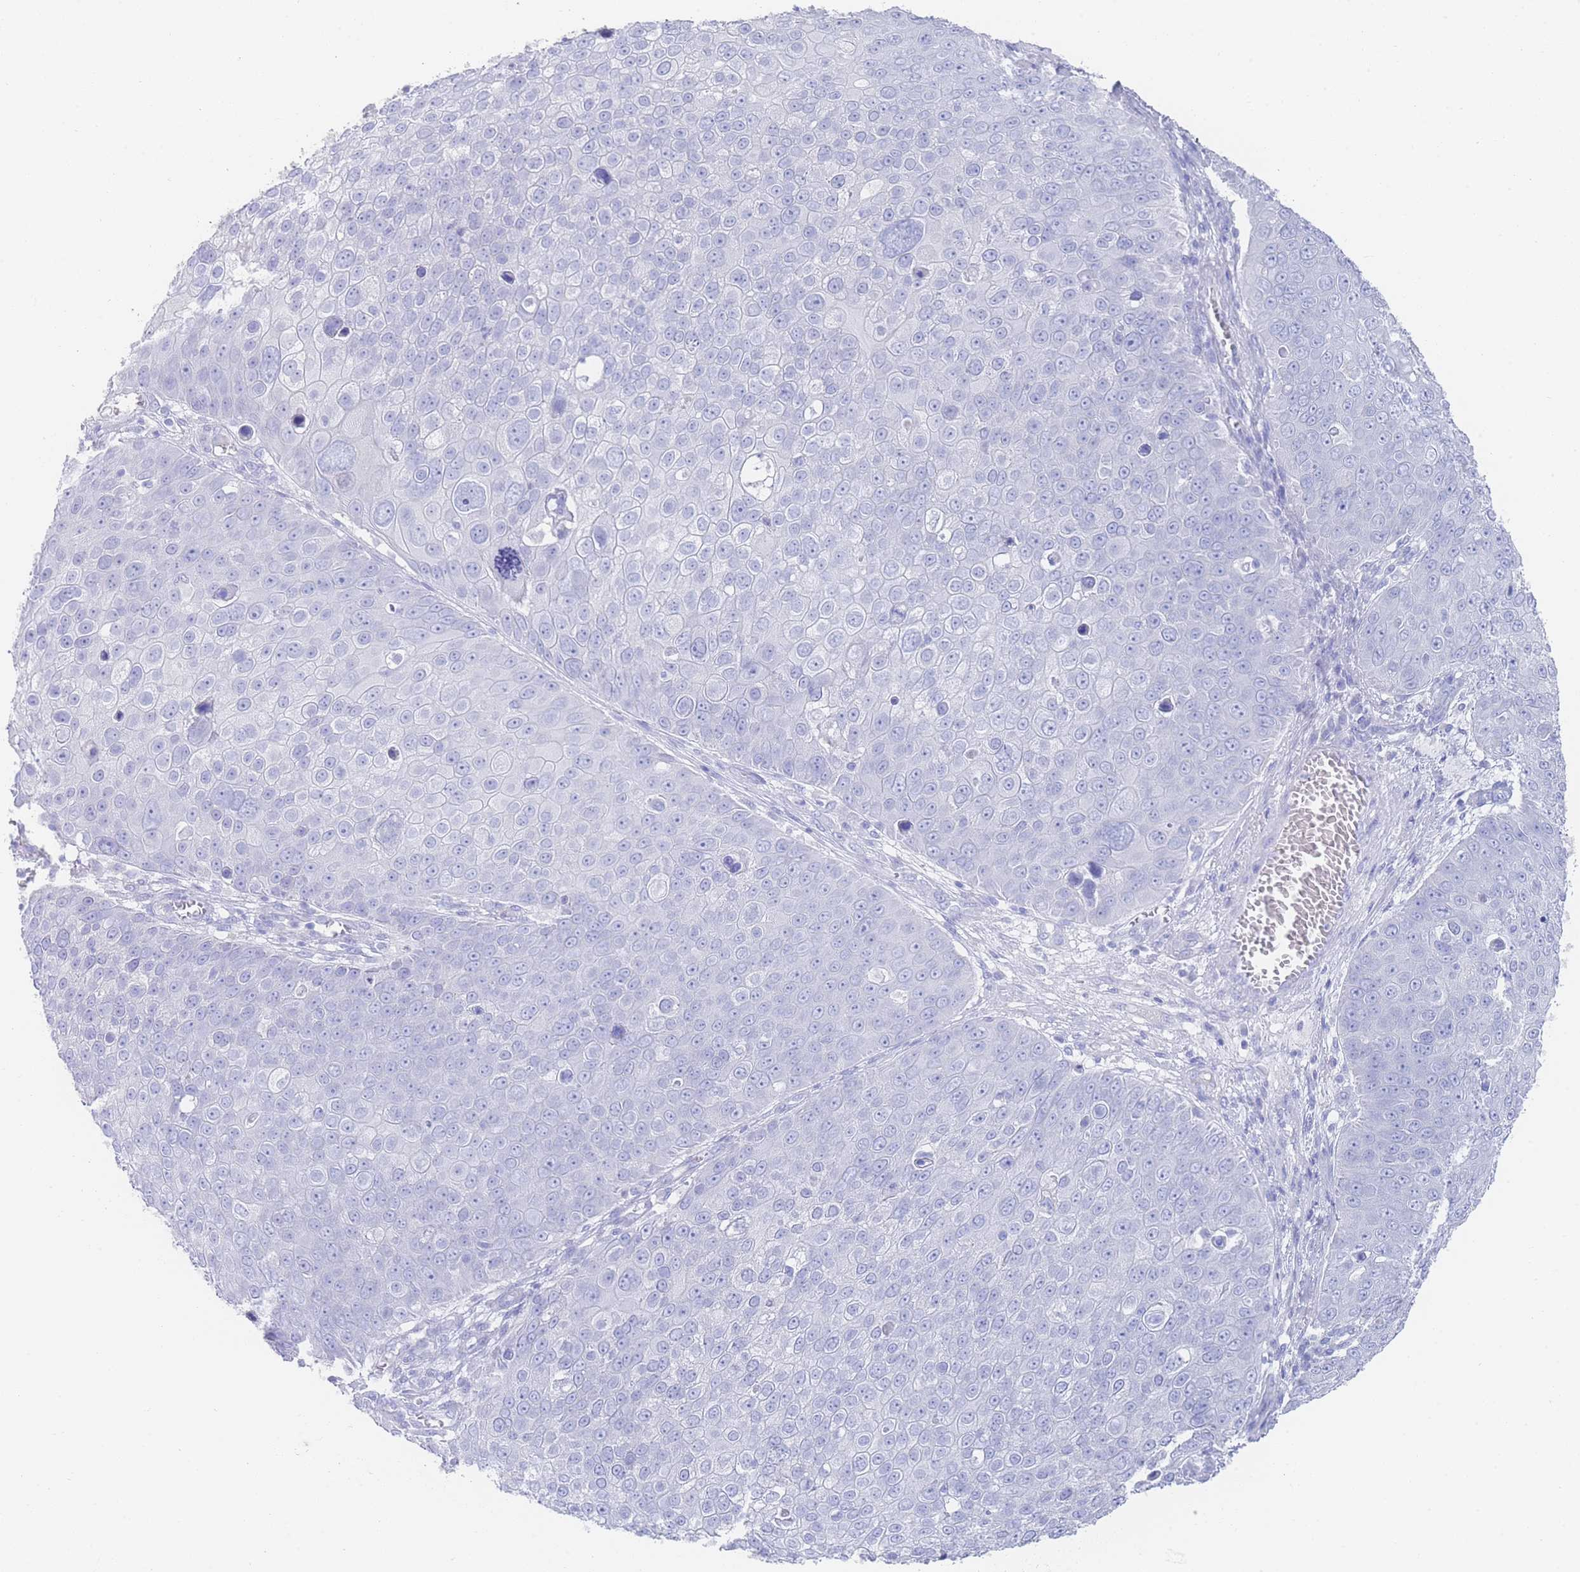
{"staining": {"intensity": "negative", "quantity": "none", "location": "none"}, "tissue": "skin cancer", "cell_type": "Tumor cells", "image_type": "cancer", "snomed": [{"axis": "morphology", "description": "Squamous cell carcinoma, NOS"}, {"axis": "topography", "description": "Skin"}], "caption": "Tumor cells show no significant protein positivity in skin cancer (squamous cell carcinoma). (DAB immunohistochemistry (IHC) visualized using brightfield microscopy, high magnification).", "gene": "LRRC37A", "patient": {"sex": "male", "age": 71}}